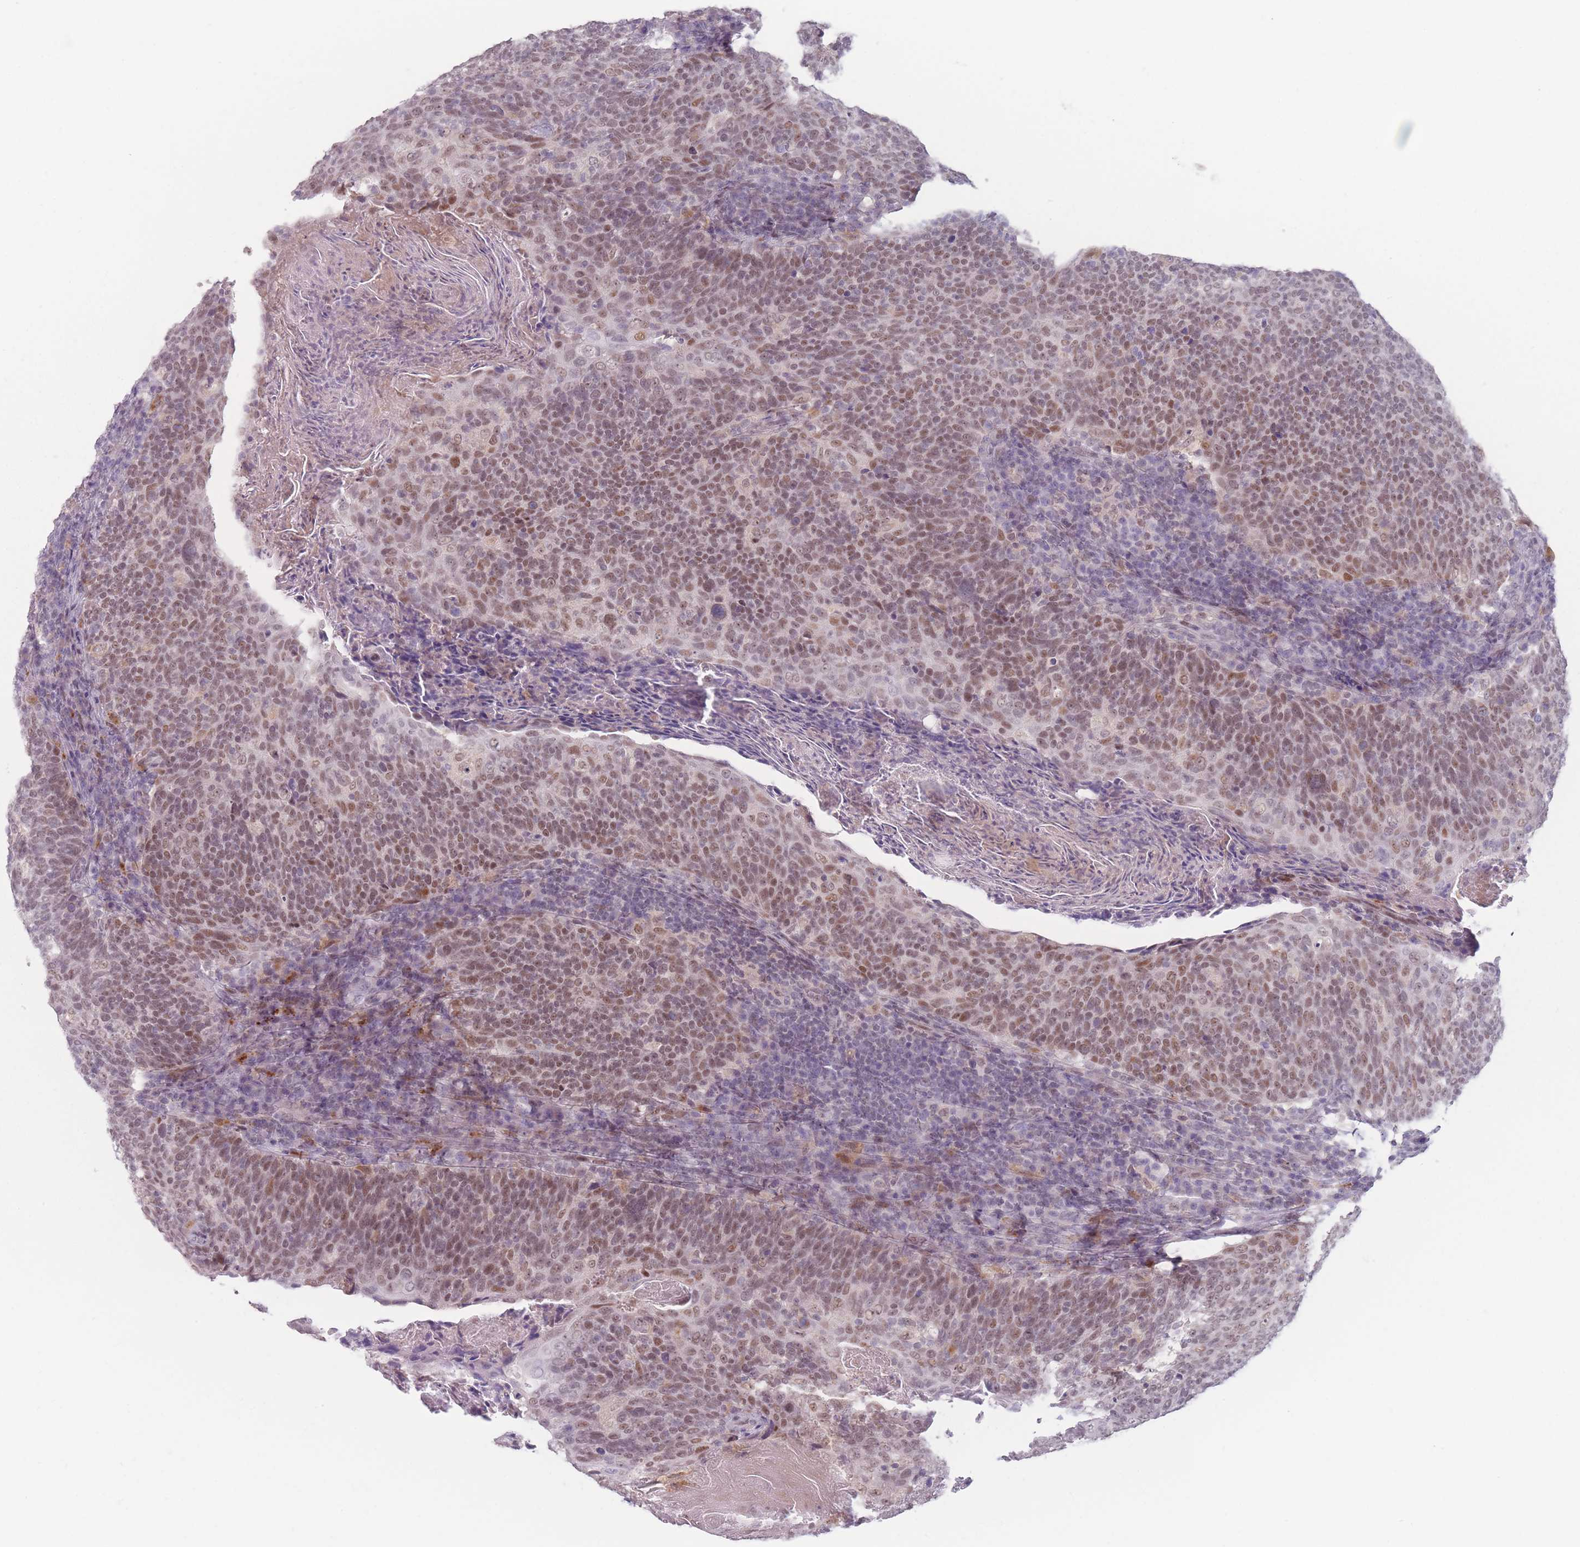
{"staining": {"intensity": "moderate", "quantity": ">75%", "location": "nuclear"}, "tissue": "head and neck cancer", "cell_type": "Tumor cells", "image_type": "cancer", "snomed": [{"axis": "morphology", "description": "Squamous cell carcinoma, NOS"}, {"axis": "morphology", "description": "Squamous cell carcinoma, metastatic, NOS"}, {"axis": "topography", "description": "Lymph node"}, {"axis": "topography", "description": "Head-Neck"}], "caption": "Tumor cells demonstrate moderate nuclear positivity in about >75% of cells in metastatic squamous cell carcinoma (head and neck). The staining was performed using DAB (3,3'-diaminobenzidine) to visualize the protein expression in brown, while the nuclei were stained in blue with hematoxylin (Magnification: 20x).", "gene": "OR10C1", "patient": {"sex": "male", "age": 62}}